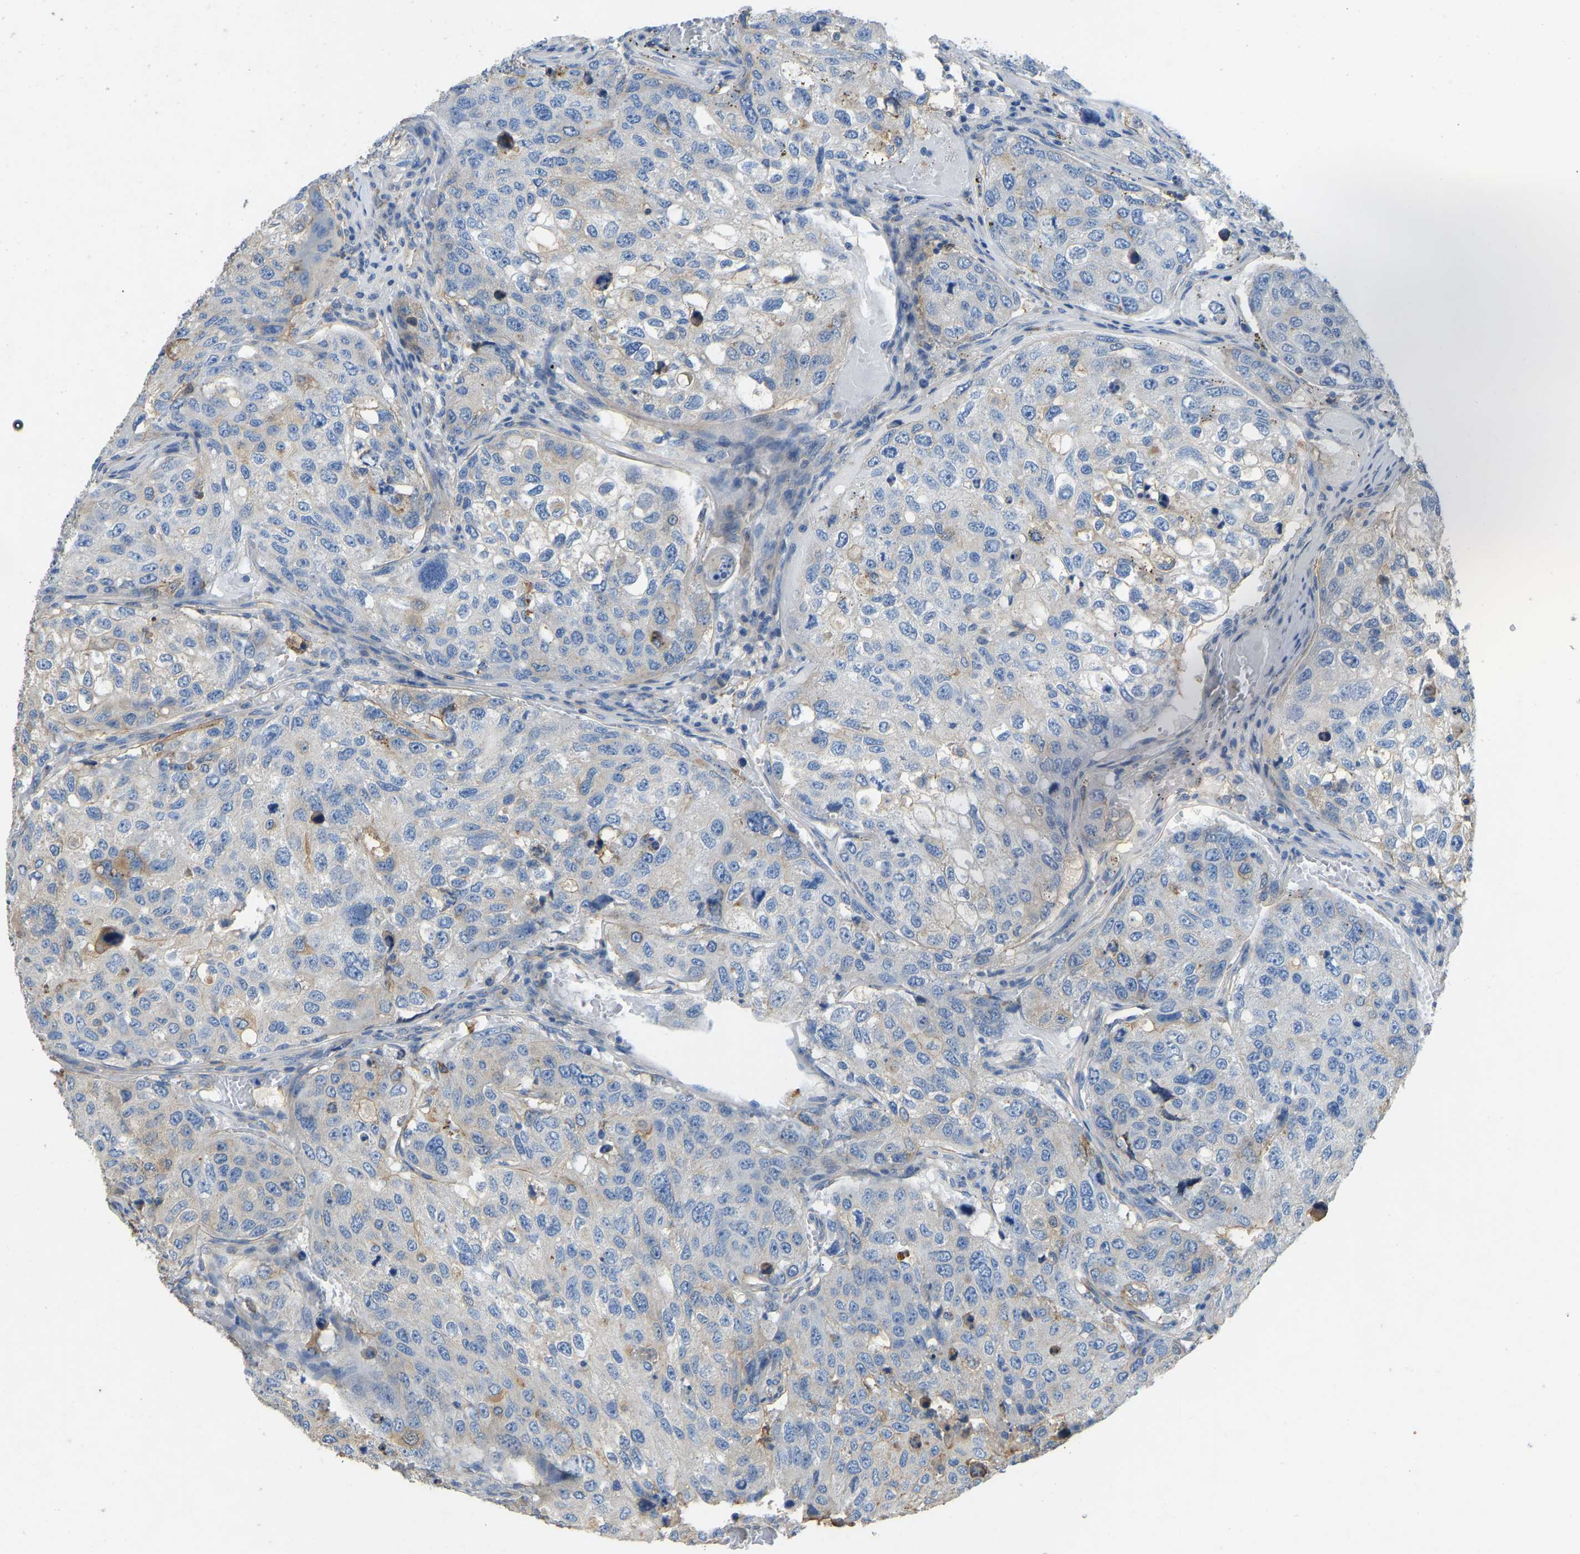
{"staining": {"intensity": "negative", "quantity": "none", "location": "none"}, "tissue": "urothelial cancer", "cell_type": "Tumor cells", "image_type": "cancer", "snomed": [{"axis": "morphology", "description": "Urothelial carcinoma, High grade"}, {"axis": "topography", "description": "Lymph node"}, {"axis": "topography", "description": "Urinary bladder"}], "caption": "Immunohistochemical staining of human high-grade urothelial carcinoma reveals no significant staining in tumor cells. (Brightfield microscopy of DAB (3,3'-diaminobenzidine) IHC at high magnification).", "gene": "TECTA", "patient": {"sex": "male", "age": 51}}